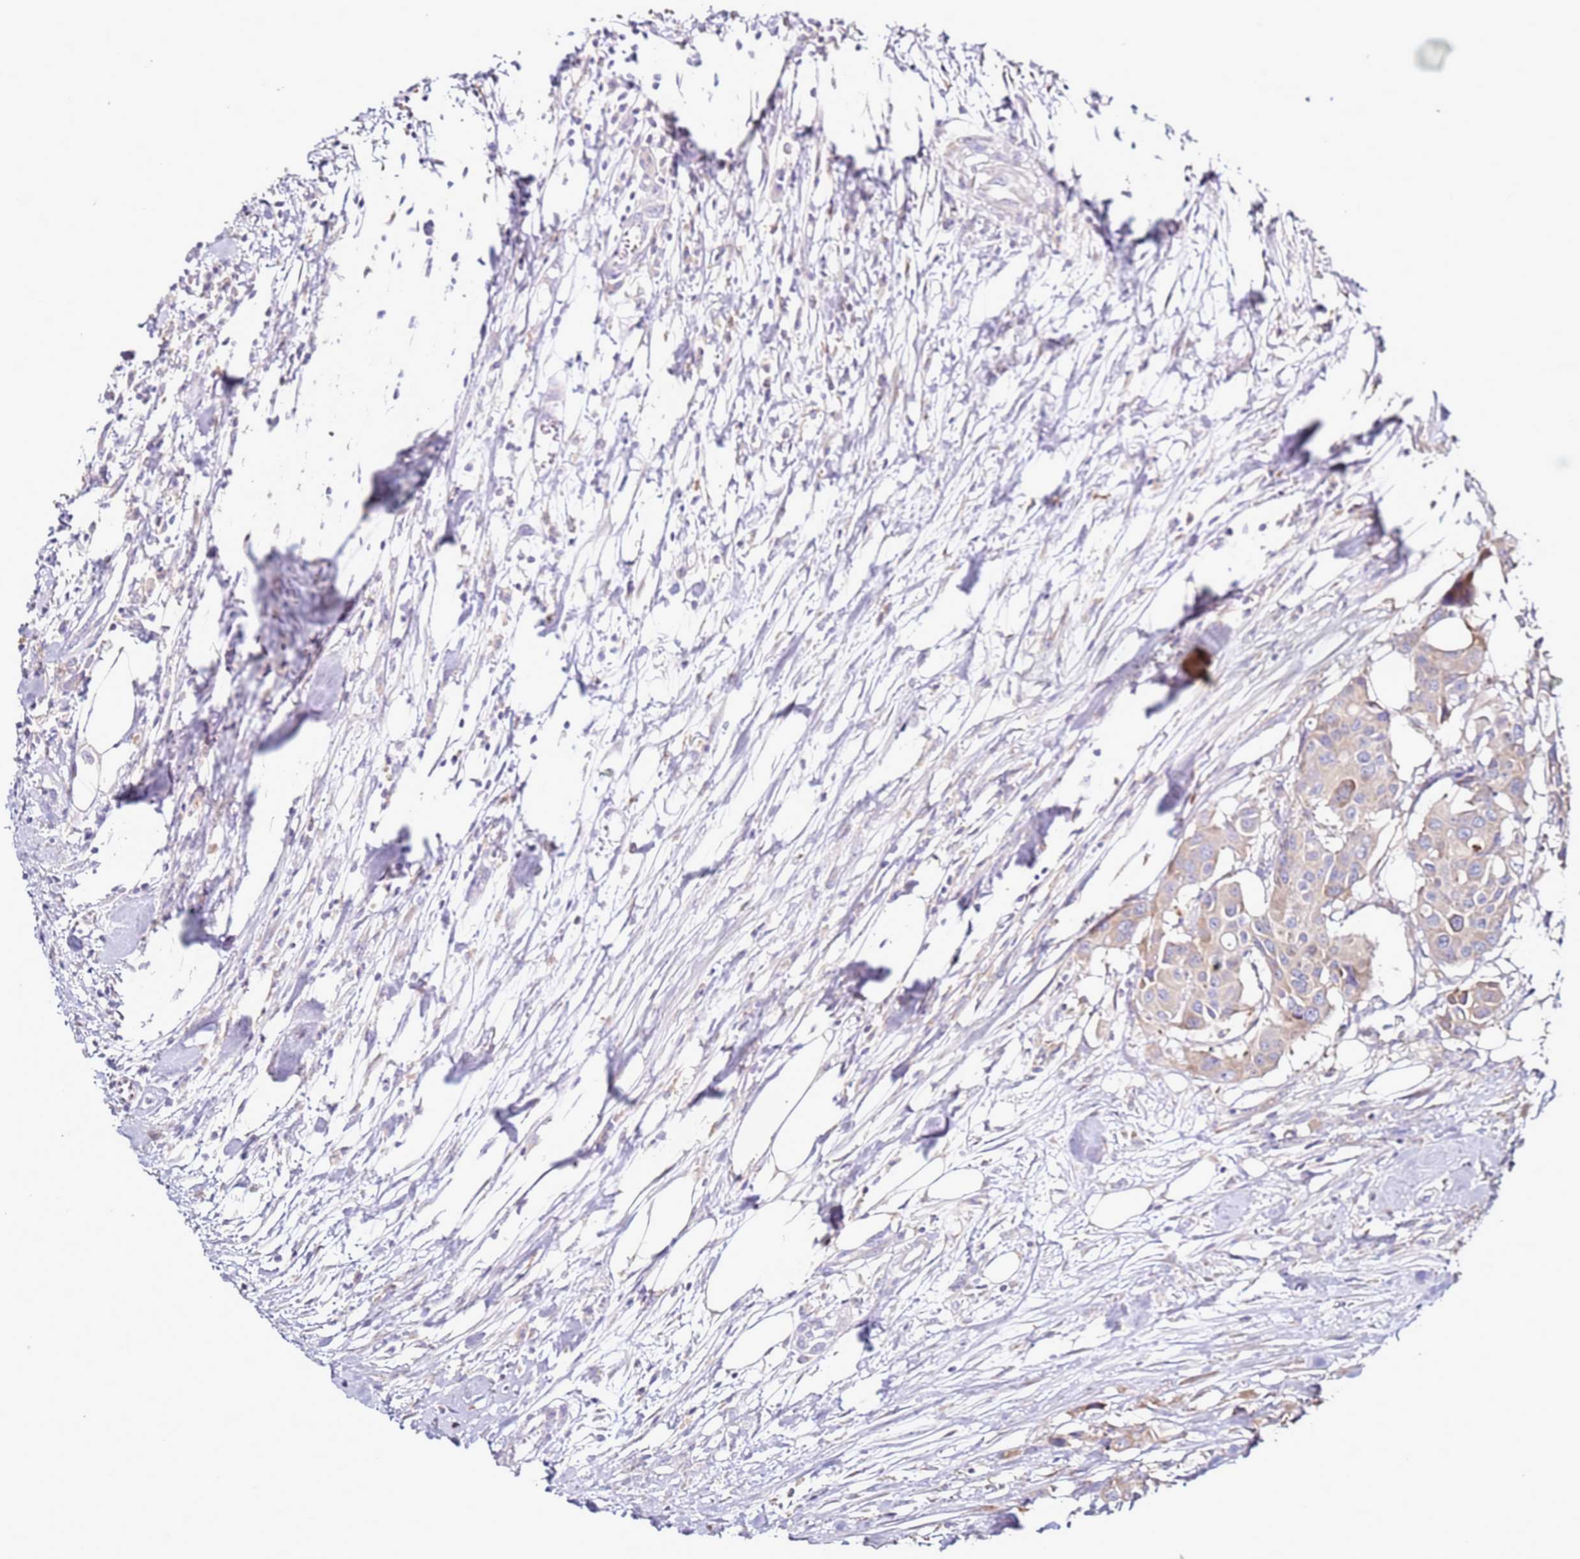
{"staining": {"intensity": "weak", "quantity": "<25%", "location": "cytoplasmic/membranous"}, "tissue": "colorectal cancer", "cell_type": "Tumor cells", "image_type": "cancer", "snomed": [{"axis": "morphology", "description": "Adenocarcinoma, NOS"}, {"axis": "topography", "description": "Colon"}], "caption": "Immunohistochemistry micrograph of human colorectal cancer stained for a protein (brown), which reveals no positivity in tumor cells.", "gene": "CNOT9", "patient": {"sex": "male", "age": 77}}